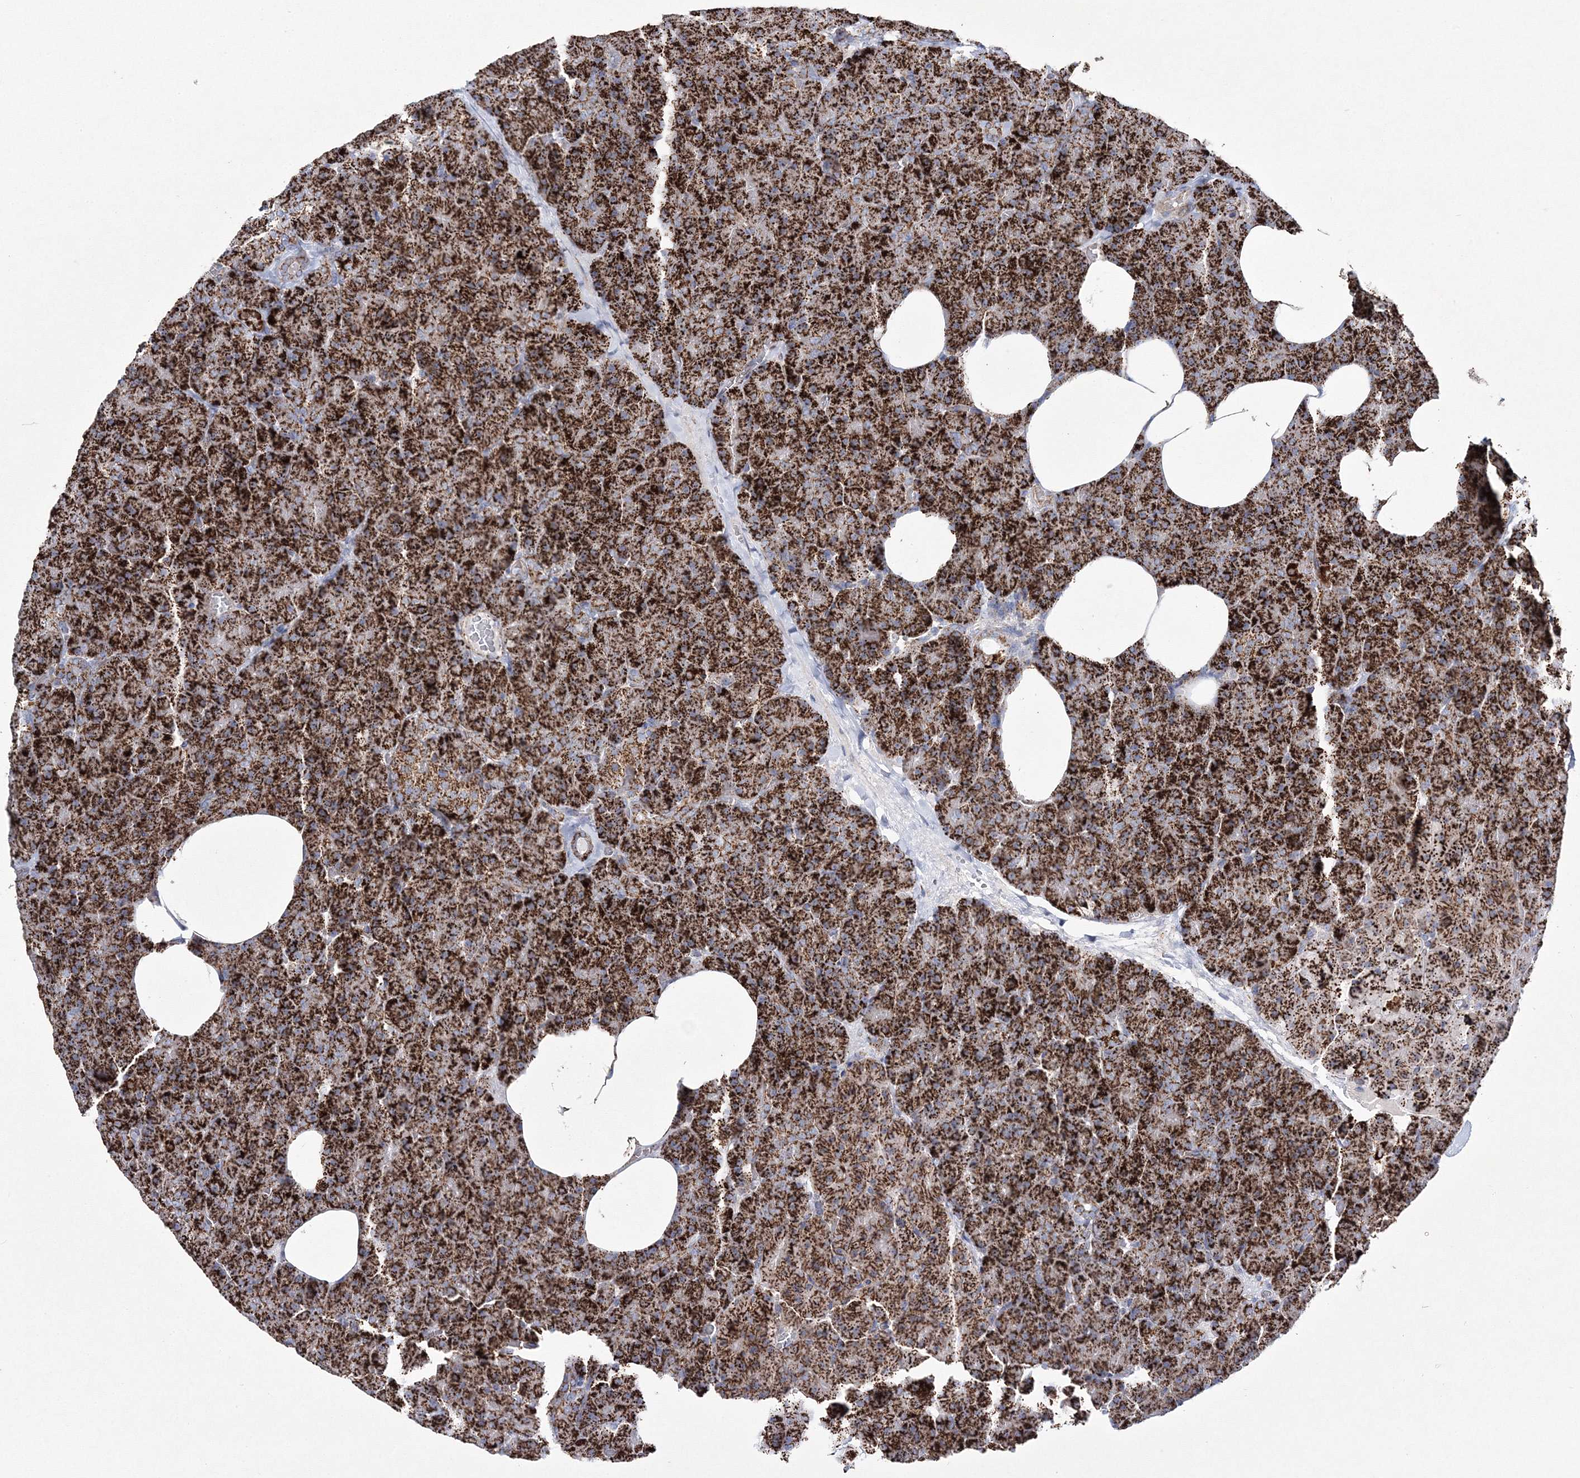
{"staining": {"intensity": "strong", "quantity": ">75%", "location": "cytoplasmic/membranous"}, "tissue": "pancreas", "cell_type": "Exocrine glandular cells", "image_type": "normal", "snomed": [{"axis": "morphology", "description": "Normal tissue, NOS"}, {"axis": "morphology", "description": "Carcinoid, malignant, NOS"}, {"axis": "topography", "description": "Pancreas"}], "caption": "Pancreas stained with DAB (3,3'-diaminobenzidine) immunohistochemistry (IHC) exhibits high levels of strong cytoplasmic/membranous positivity in approximately >75% of exocrine glandular cells. The protein of interest is stained brown, and the nuclei are stained in blue (DAB IHC with brightfield microscopy, high magnification).", "gene": "HIBCH", "patient": {"sex": "female", "age": 35}}